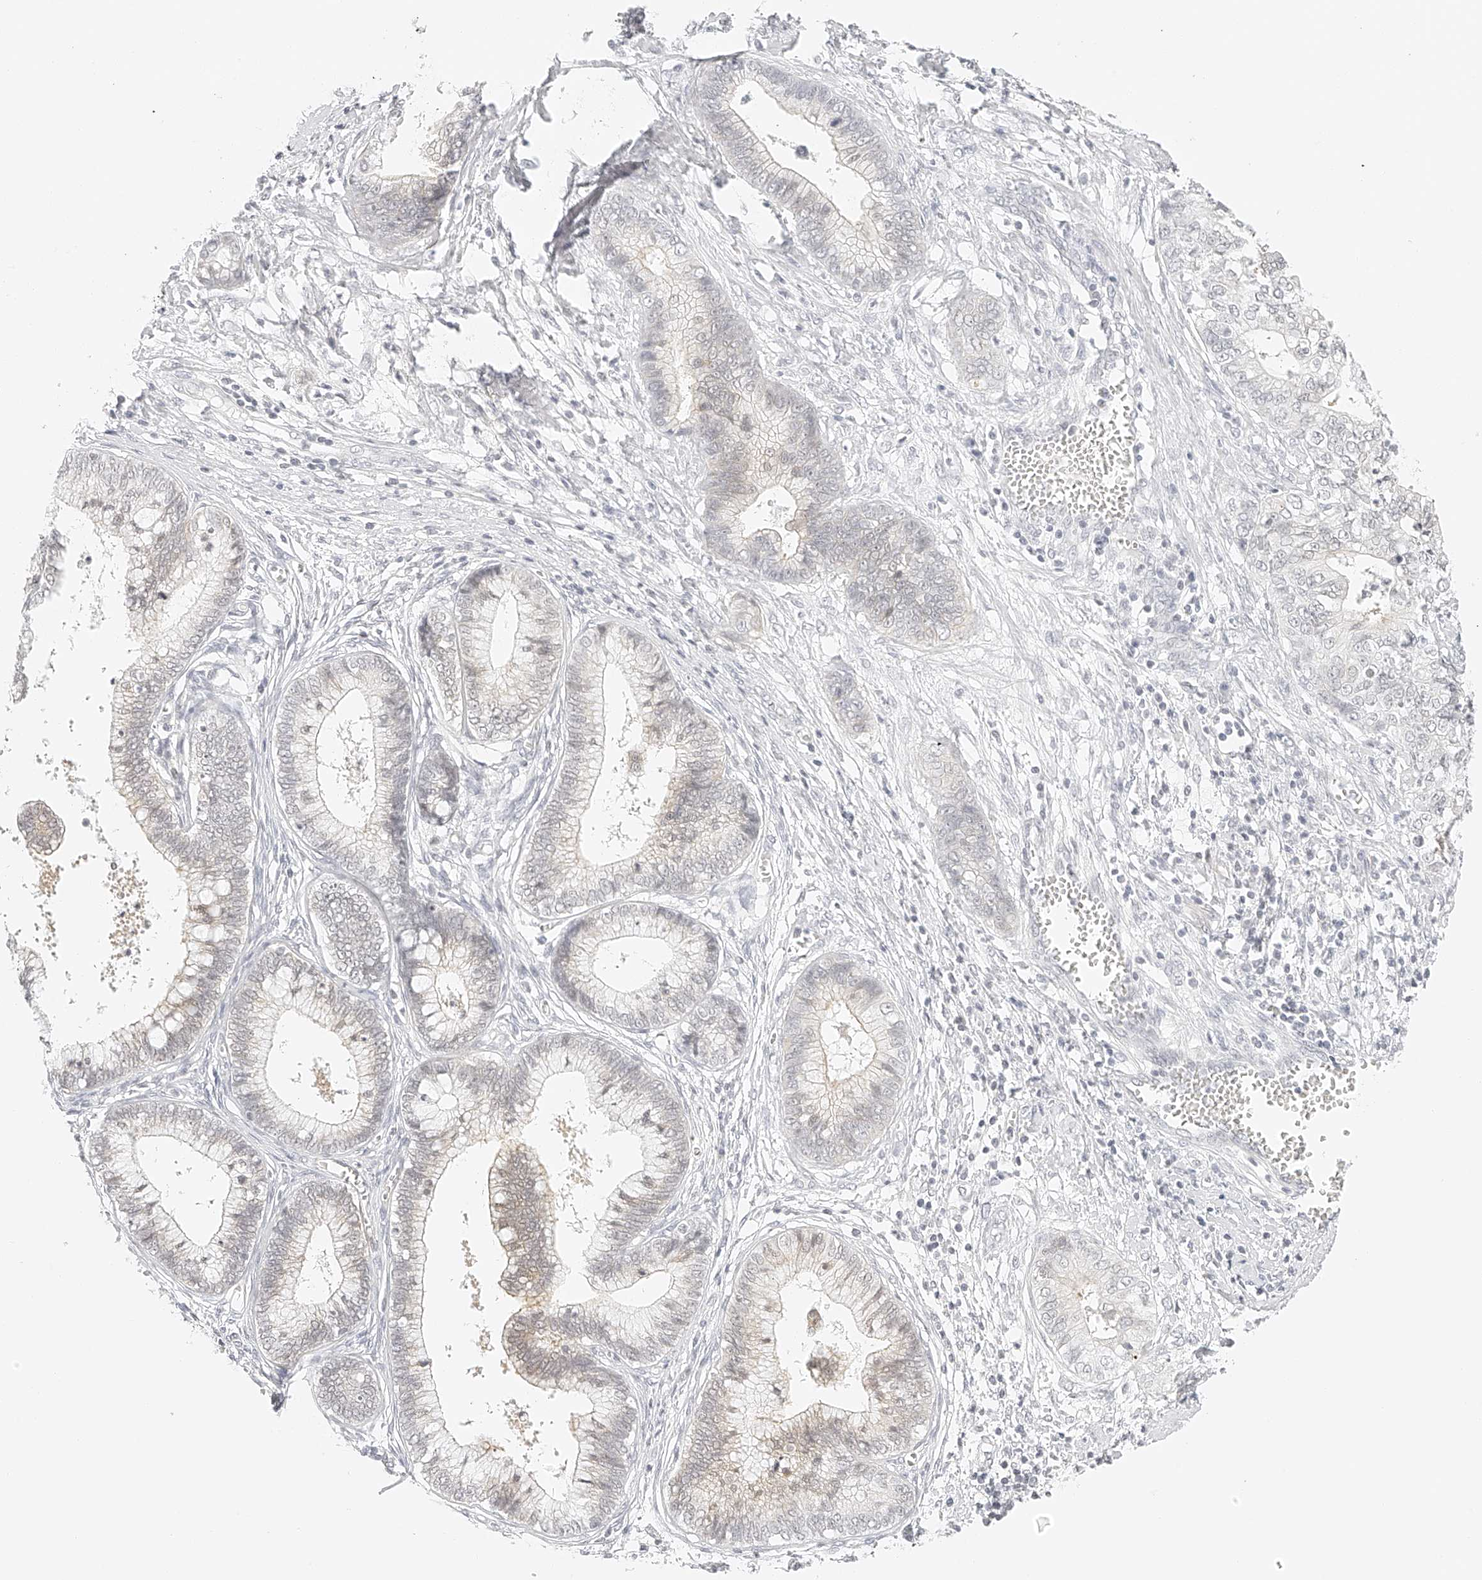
{"staining": {"intensity": "negative", "quantity": "none", "location": "none"}, "tissue": "cervical cancer", "cell_type": "Tumor cells", "image_type": "cancer", "snomed": [{"axis": "morphology", "description": "Adenocarcinoma, NOS"}, {"axis": "topography", "description": "Cervix"}], "caption": "An image of human adenocarcinoma (cervical) is negative for staining in tumor cells.", "gene": "ZFP69", "patient": {"sex": "female", "age": 44}}